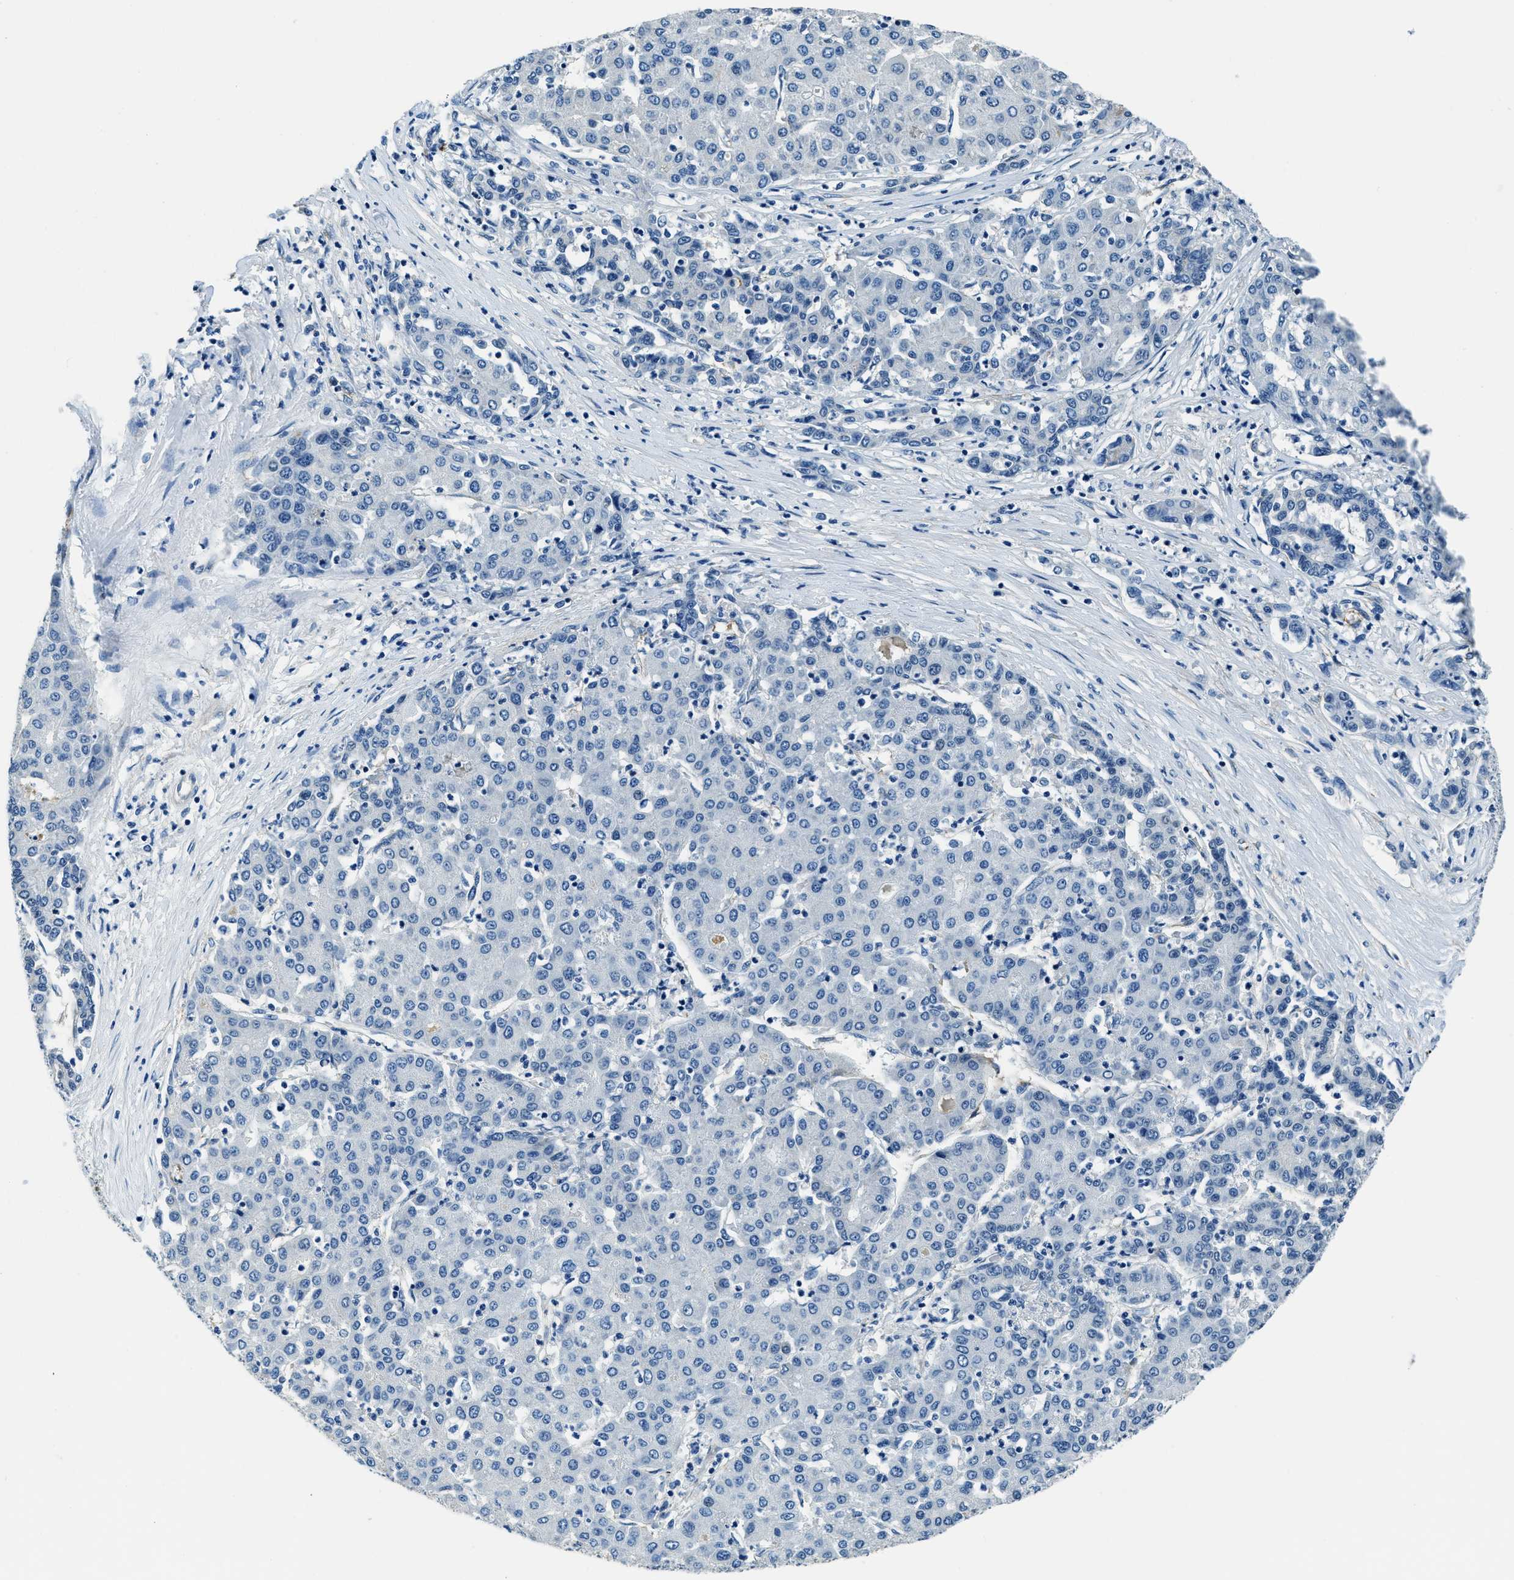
{"staining": {"intensity": "negative", "quantity": "none", "location": "none"}, "tissue": "liver cancer", "cell_type": "Tumor cells", "image_type": "cancer", "snomed": [{"axis": "morphology", "description": "Carcinoma, Hepatocellular, NOS"}, {"axis": "topography", "description": "Liver"}], "caption": "This image is of liver cancer stained with immunohistochemistry to label a protein in brown with the nuclei are counter-stained blue. There is no positivity in tumor cells.", "gene": "TMEM186", "patient": {"sex": "male", "age": 65}}